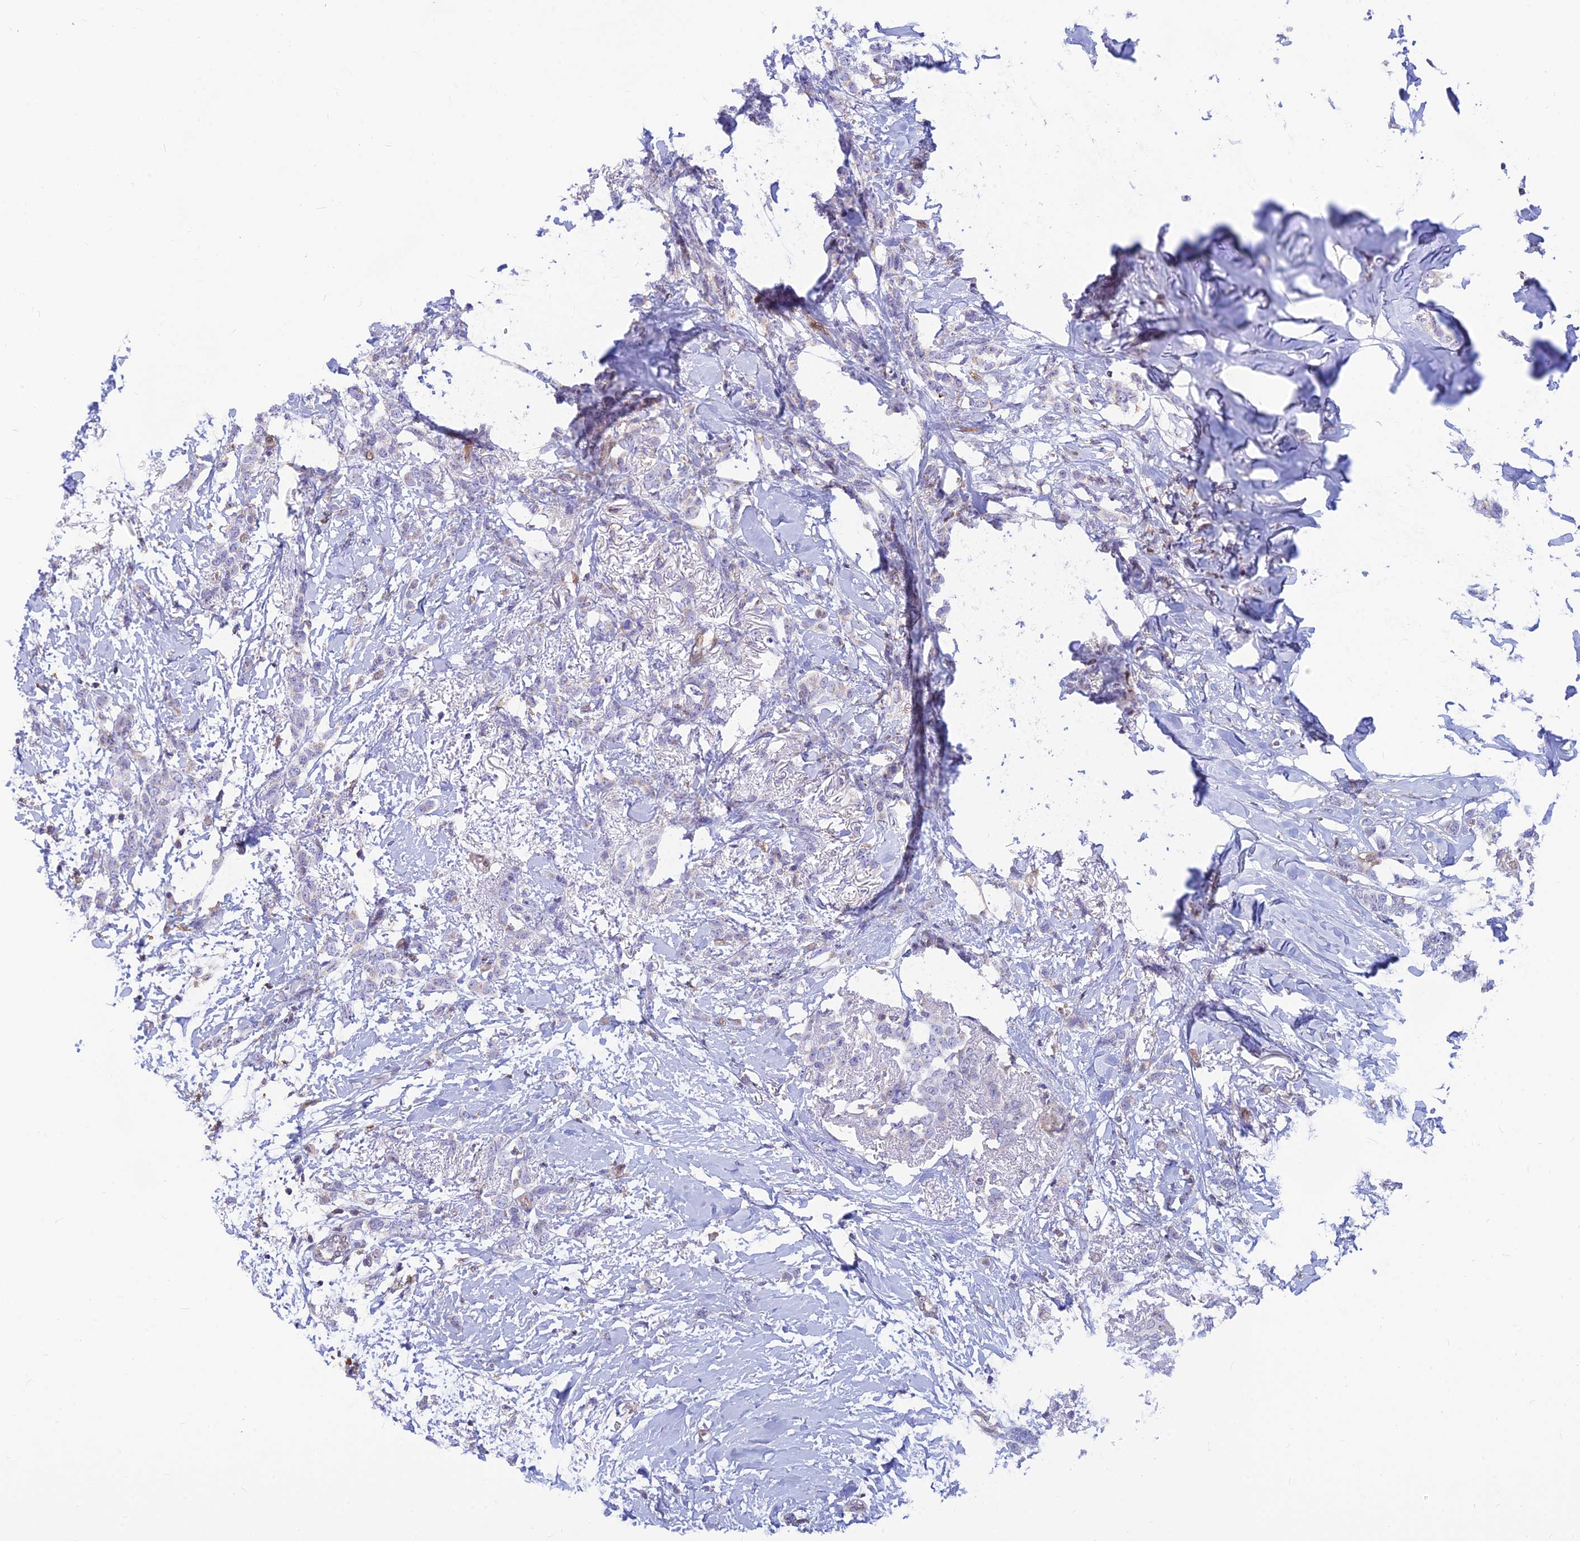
{"staining": {"intensity": "negative", "quantity": "none", "location": "none"}, "tissue": "breast cancer", "cell_type": "Tumor cells", "image_type": "cancer", "snomed": [{"axis": "morphology", "description": "Duct carcinoma"}, {"axis": "topography", "description": "Breast"}], "caption": "IHC image of neoplastic tissue: infiltrating ductal carcinoma (breast) stained with DAB displays no significant protein expression in tumor cells. (Brightfield microscopy of DAB (3,3'-diaminobenzidine) immunohistochemistry (IHC) at high magnification).", "gene": "LYSMD2", "patient": {"sex": "female", "age": 72}}